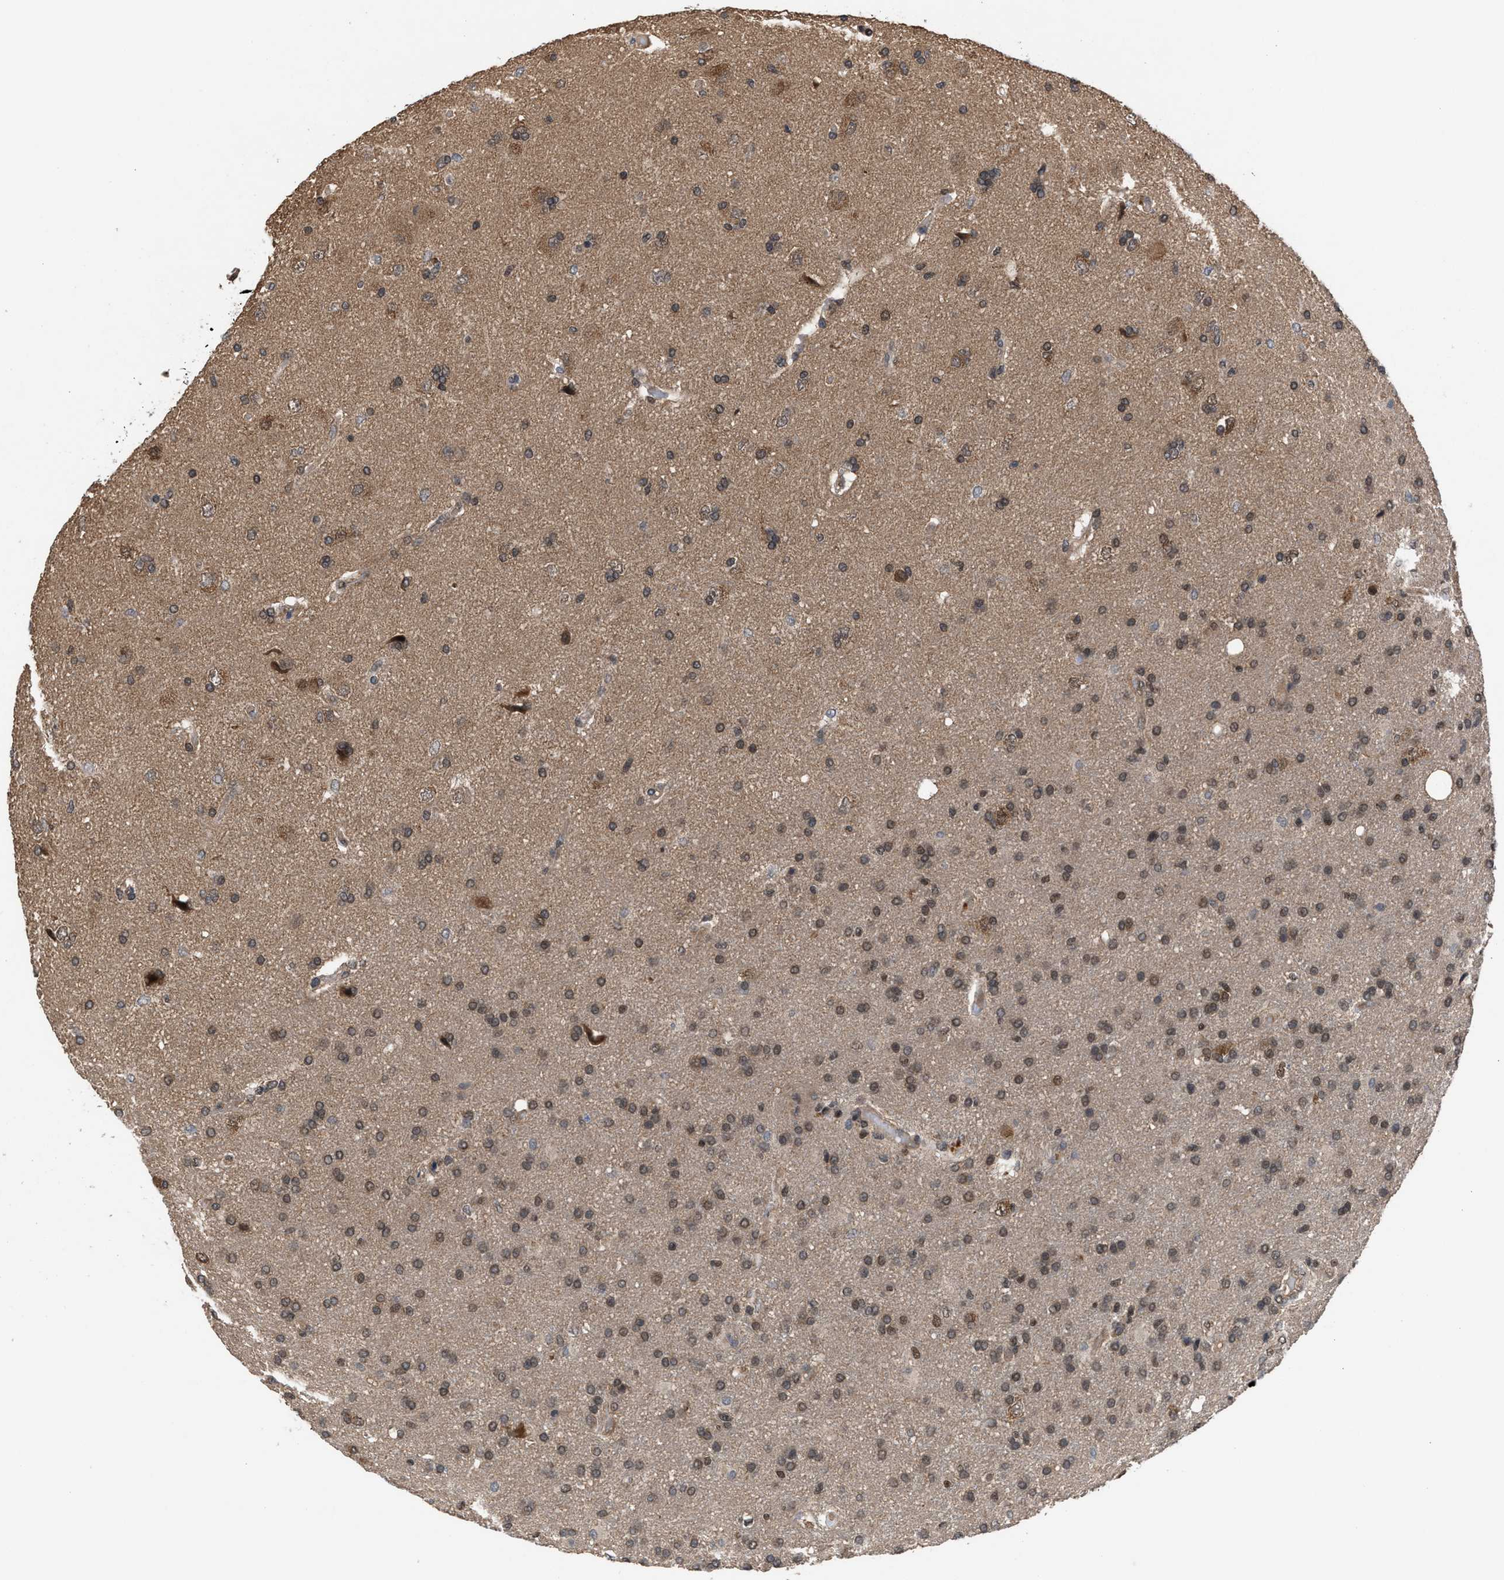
{"staining": {"intensity": "weak", "quantity": "25%-75%", "location": "cytoplasmic/membranous,nuclear"}, "tissue": "glioma", "cell_type": "Tumor cells", "image_type": "cancer", "snomed": [{"axis": "morphology", "description": "Glioma, malignant, High grade"}, {"axis": "topography", "description": "Brain"}], "caption": "This is a photomicrograph of IHC staining of malignant high-grade glioma, which shows weak staining in the cytoplasmic/membranous and nuclear of tumor cells.", "gene": "C9orf78", "patient": {"sex": "male", "age": 72}}